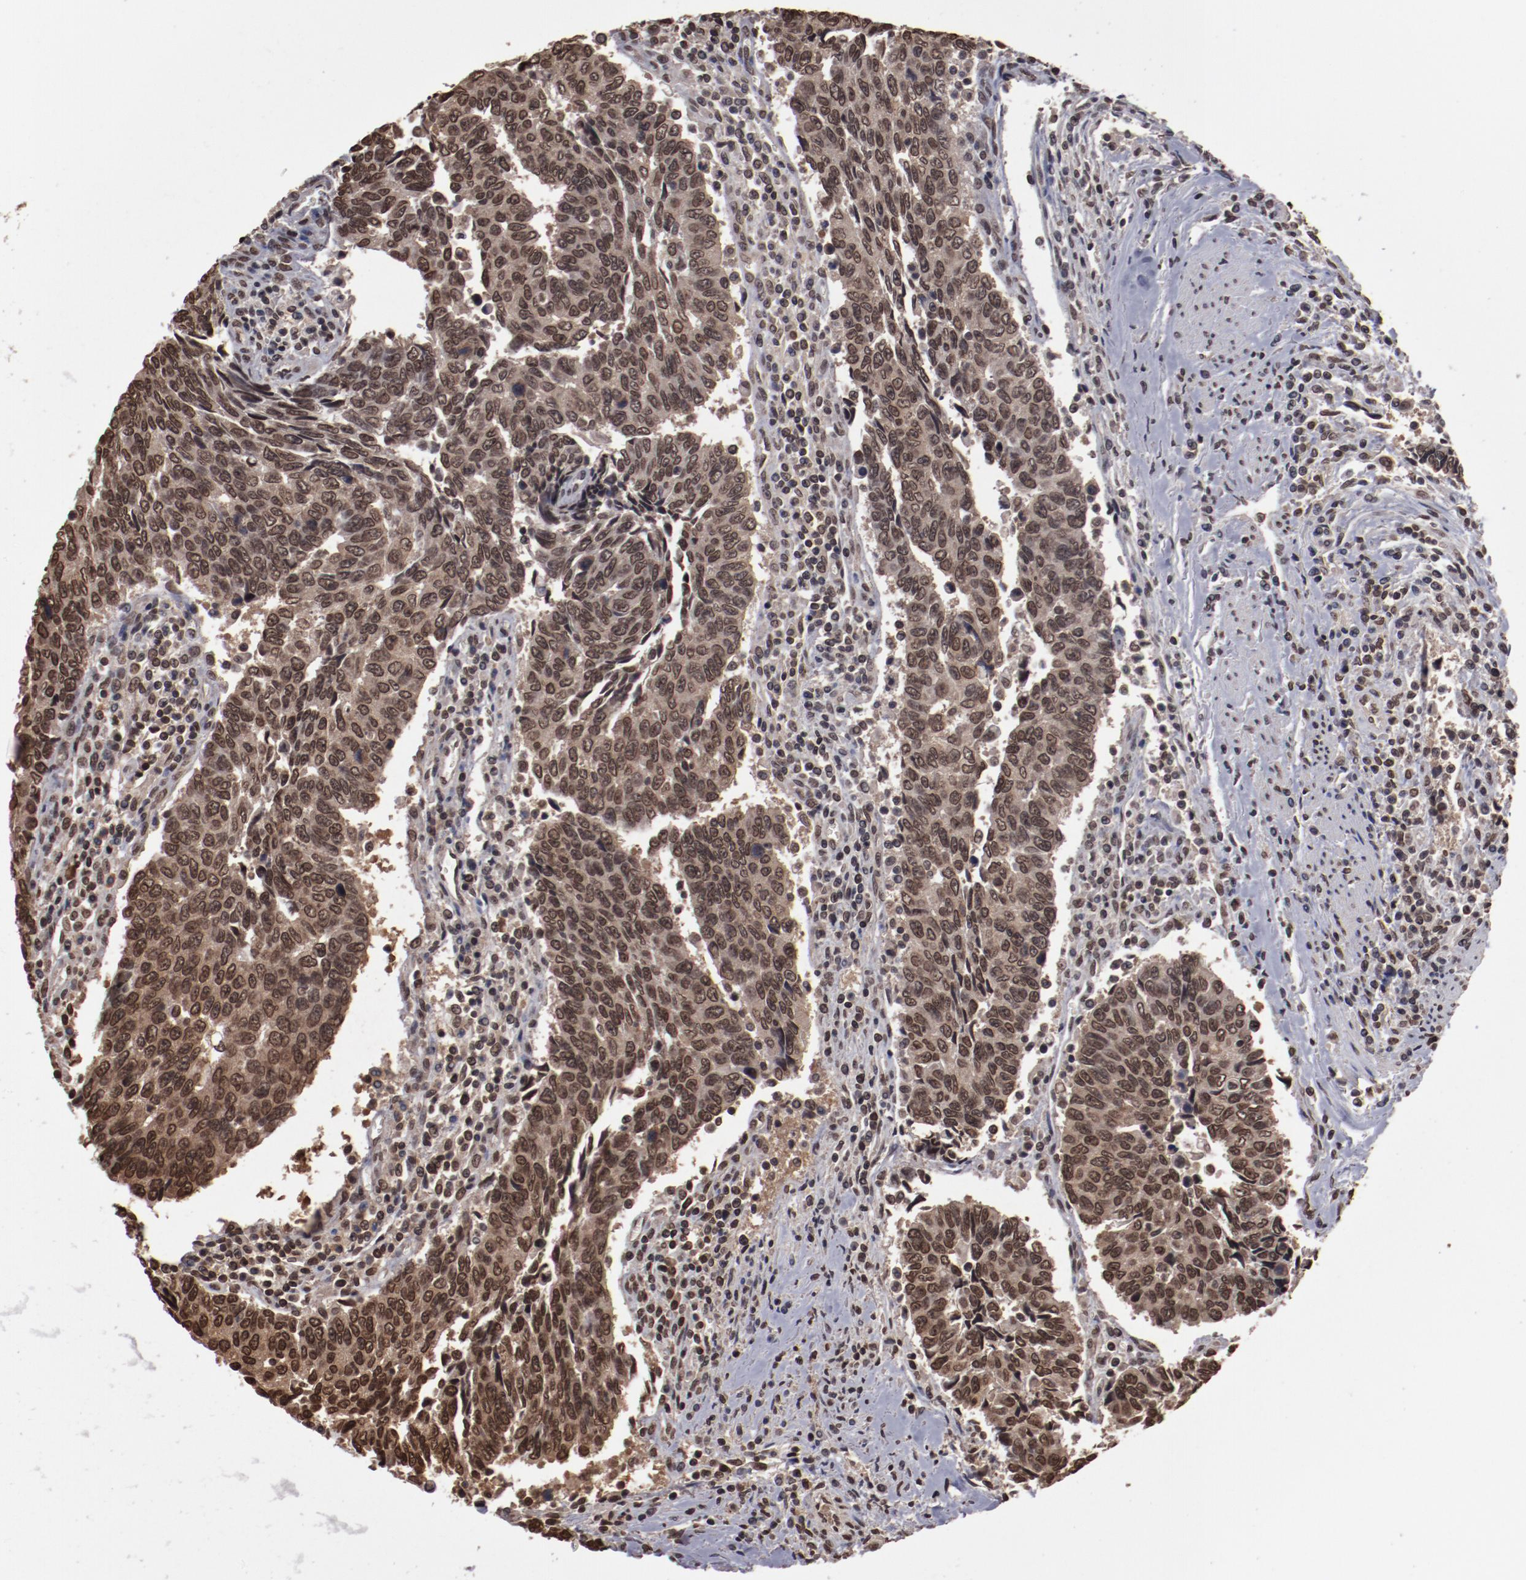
{"staining": {"intensity": "strong", "quantity": ">75%", "location": "nuclear"}, "tissue": "urothelial cancer", "cell_type": "Tumor cells", "image_type": "cancer", "snomed": [{"axis": "morphology", "description": "Urothelial carcinoma, High grade"}, {"axis": "topography", "description": "Urinary bladder"}], "caption": "Immunohistochemistry (DAB (3,3'-diaminobenzidine)) staining of human urothelial cancer displays strong nuclear protein staining in about >75% of tumor cells.", "gene": "AKT1", "patient": {"sex": "male", "age": 86}}